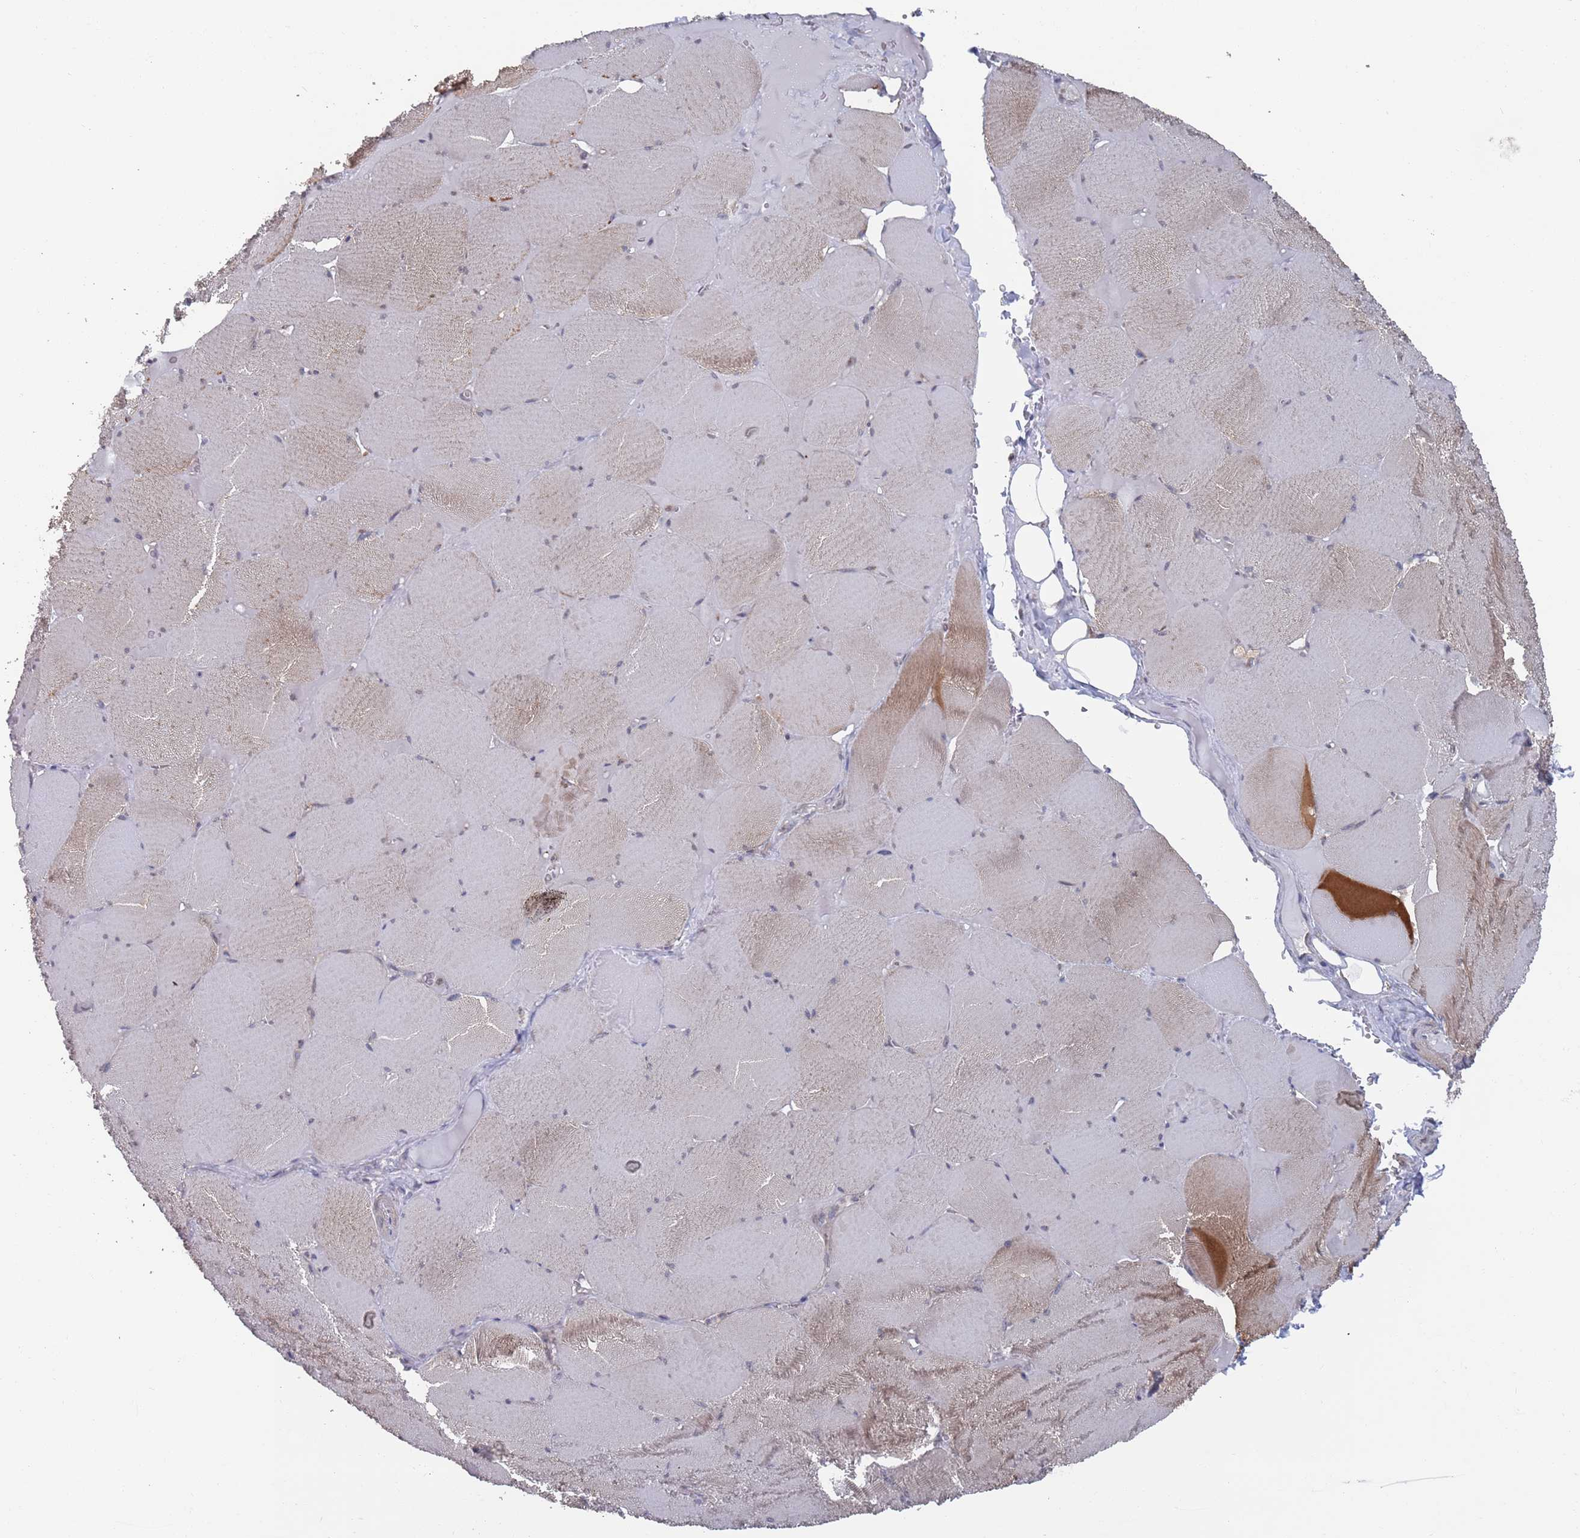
{"staining": {"intensity": "negative", "quantity": "none", "location": "none"}, "tissue": "skeletal muscle", "cell_type": "Myocytes", "image_type": "normal", "snomed": [{"axis": "morphology", "description": "Normal tissue, NOS"}, {"axis": "topography", "description": "Skeletal muscle"}, {"axis": "topography", "description": "Head-Neck"}], "caption": "This is an IHC photomicrograph of unremarkable human skeletal muscle. There is no positivity in myocytes.", "gene": "DGKD", "patient": {"sex": "male", "age": 66}}